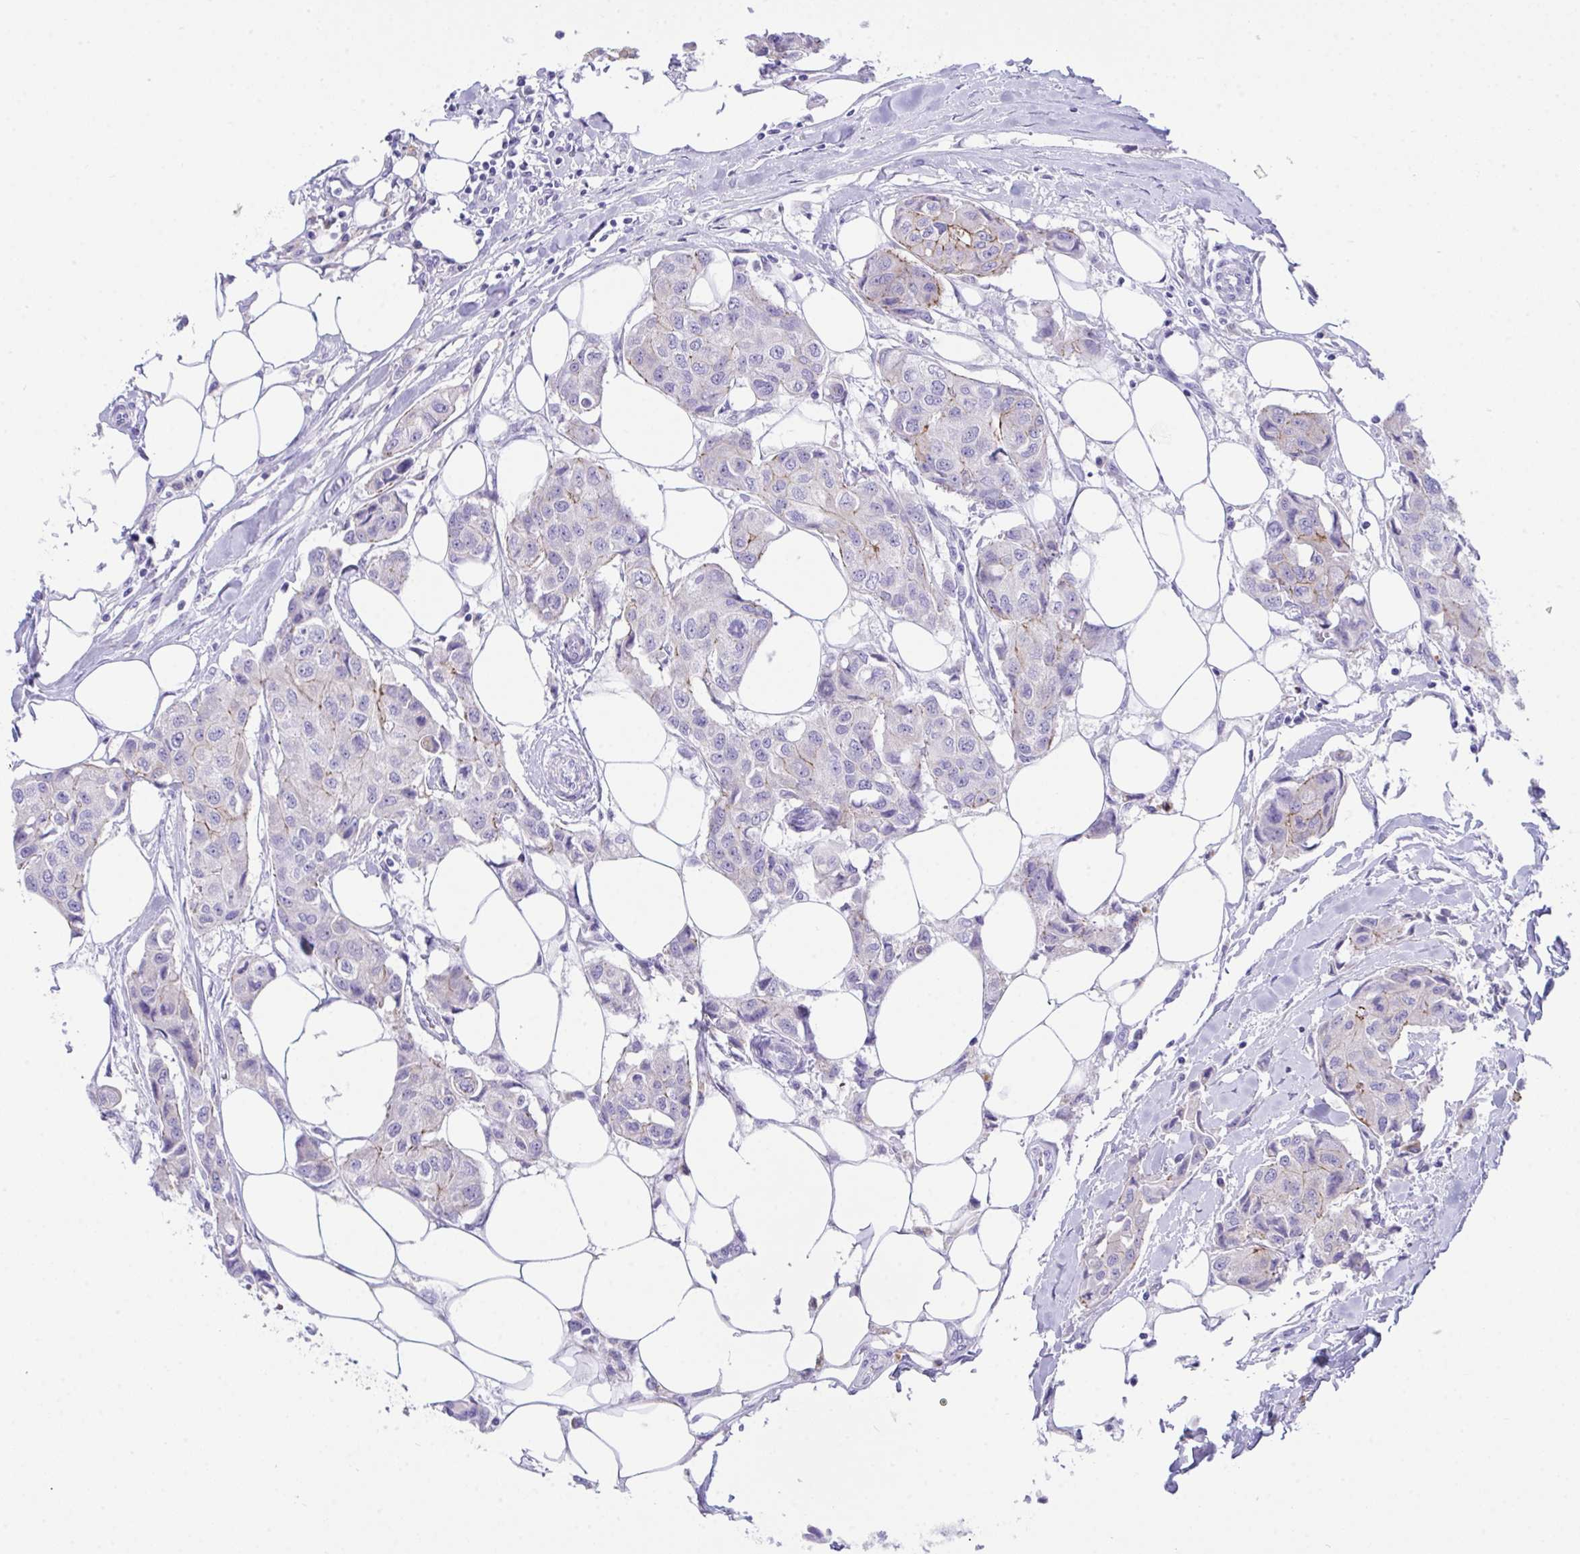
{"staining": {"intensity": "moderate", "quantity": "<25%", "location": "cytoplasmic/membranous"}, "tissue": "breast cancer", "cell_type": "Tumor cells", "image_type": "cancer", "snomed": [{"axis": "morphology", "description": "Duct carcinoma"}, {"axis": "topography", "description": "Breast"}, {"axis": "topography", "description": "Lymph node"}], "caption": "Immunohistochemical staining of human invasive ductal carcinoma (breast) reveals moderate cytoplasmic/membranous protein positivity in approximately <25% of tumor cells. The staining is performed using DAB brown chromogen to label protein expression. The nuclei are counter-stained blue using hematoxylin.", "gene": "GLB1L2", "patient": {"sex": "female", "age": 80}}